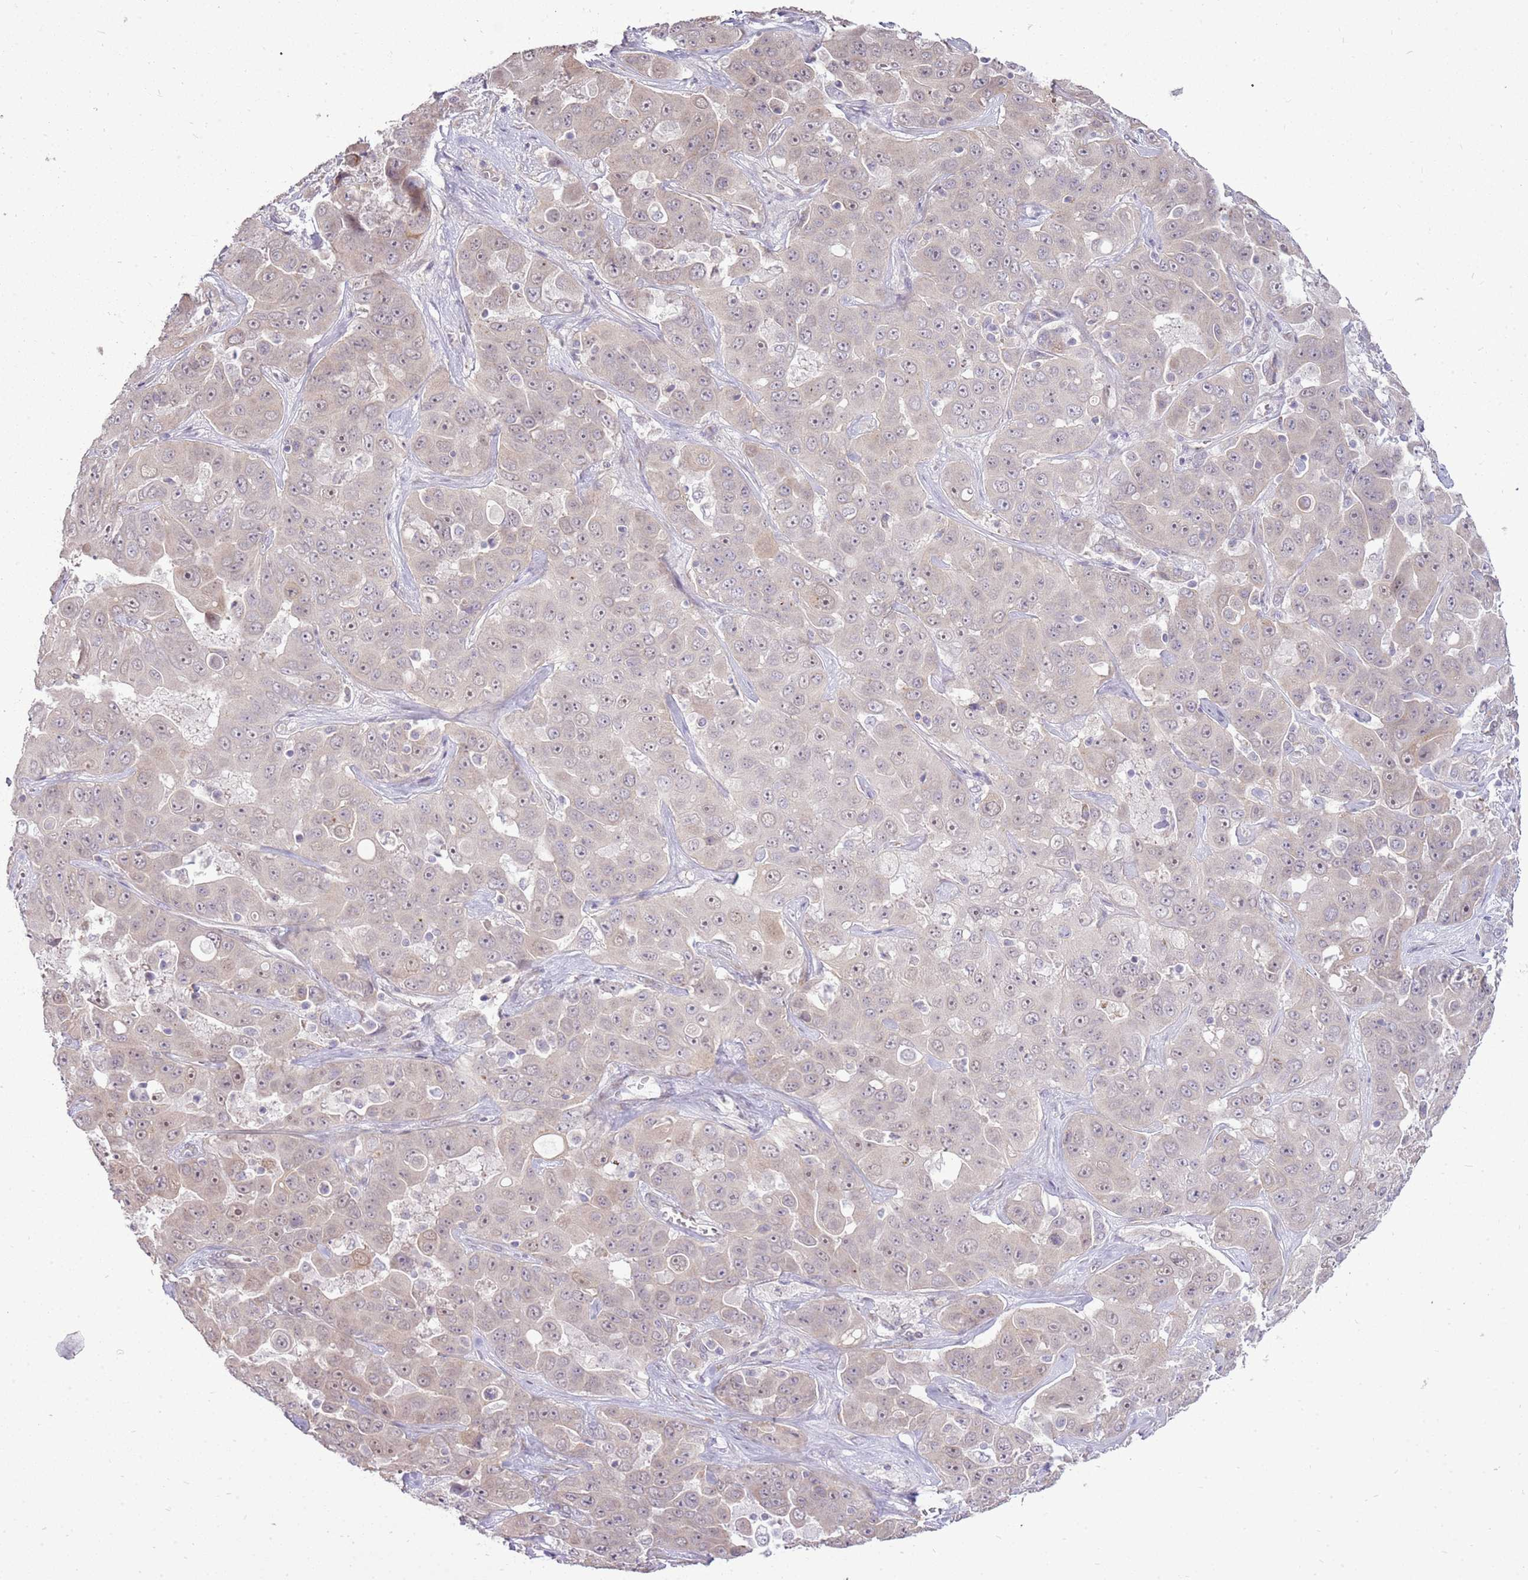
{"staining": {"intensity": "weak", "quantity": "<25%", "location": "cytoplasmic/membranous"}, "tissue": "liver cancer", "cell_type": "Tumor cells", "image_type": "cancer", "snomed": [{"axis": "morphology", "description": "Cholangiocarcinoma"}, {"axis": "topography", "description": "Liver"}], "caption": "IHC of human cholangiocarcinoma (liver) shows no staining in tumor cells.", "gene": "UGGT2", "patient": {"sex": "female", "age": 52}}